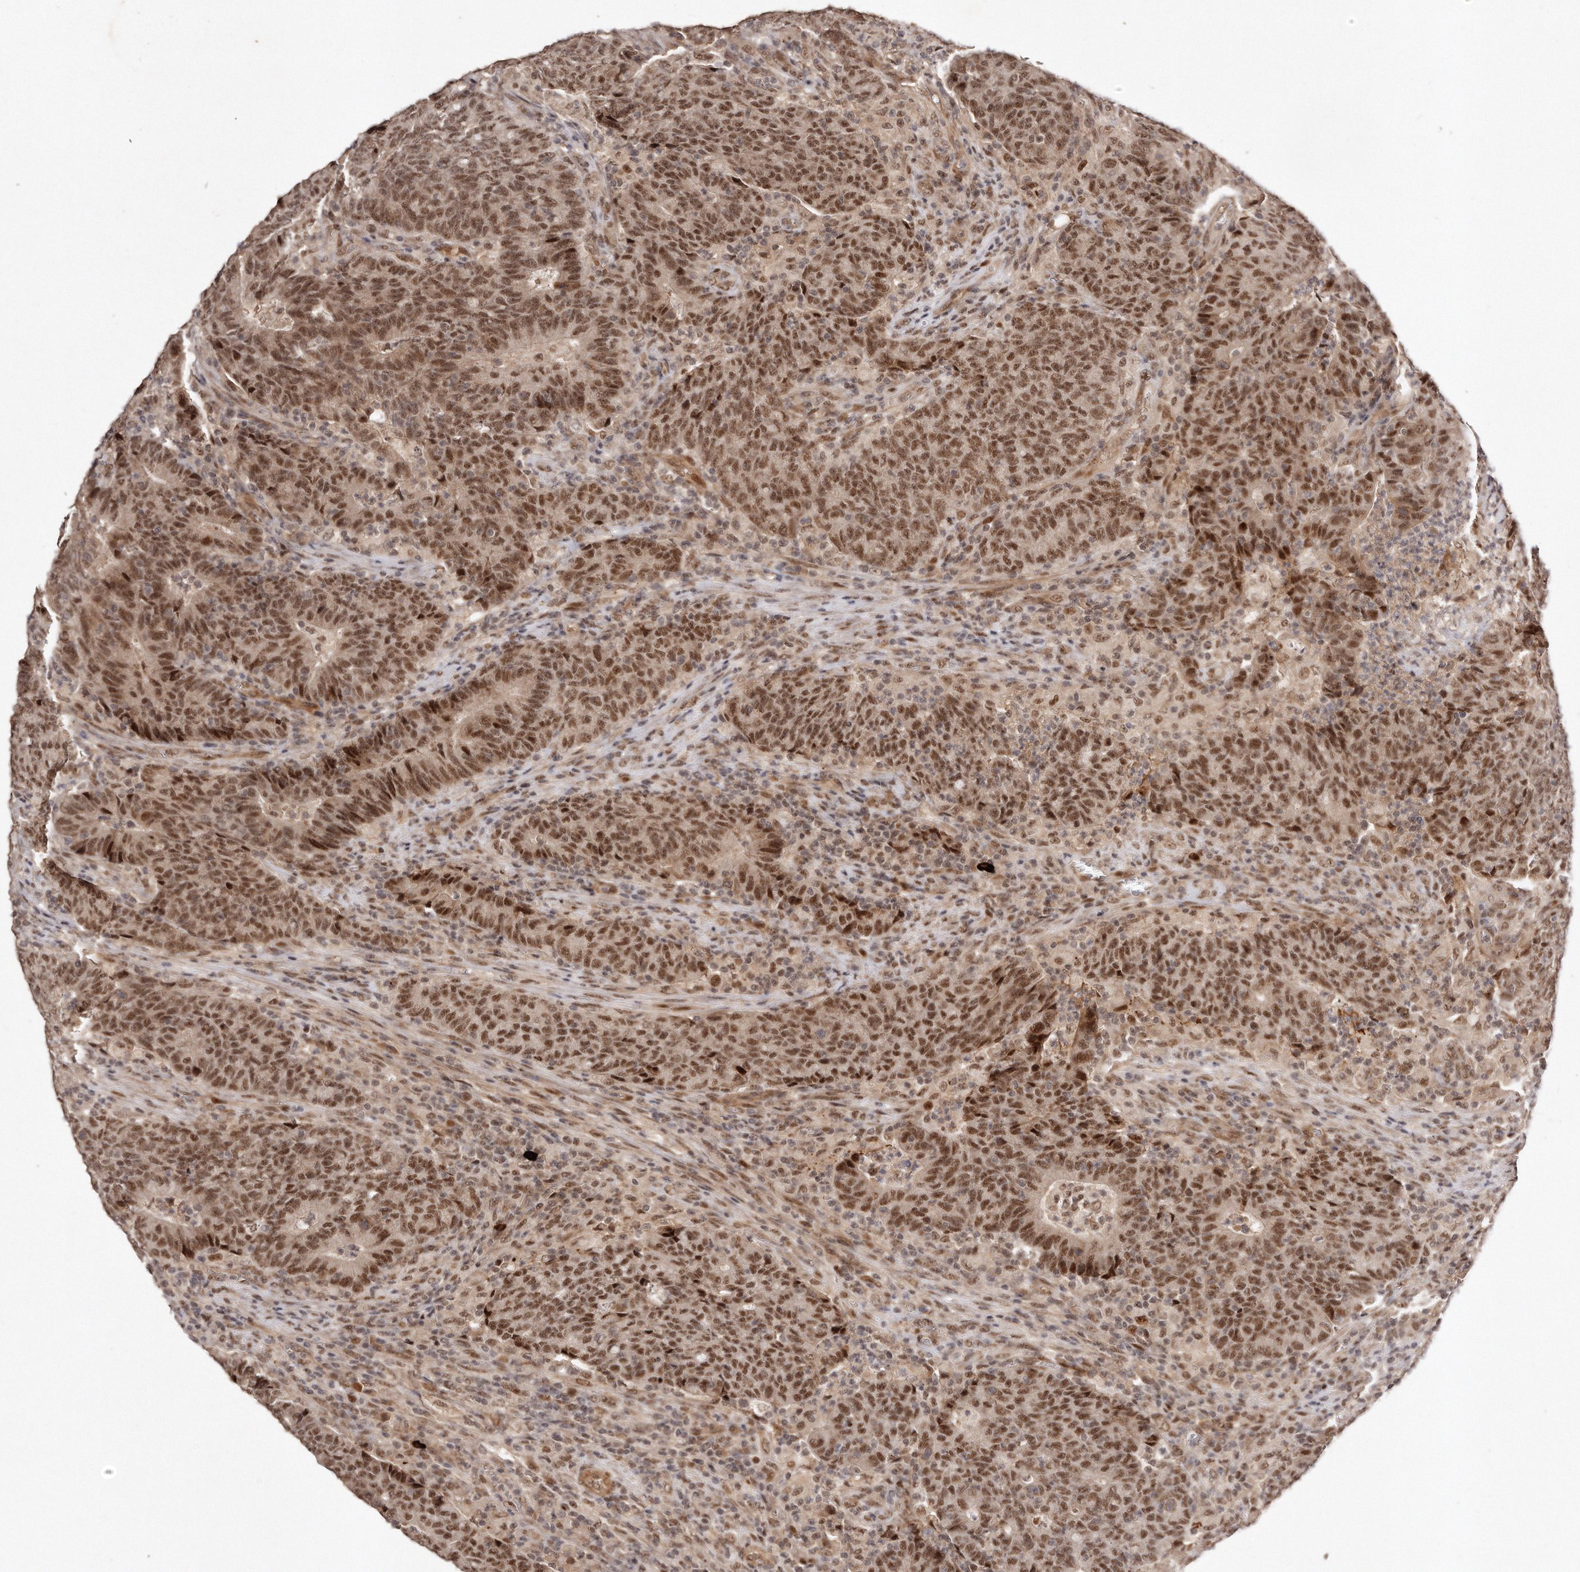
{"staining": {"intensity": "moderate", "quantity": ">75%", "location": "nuclear"}, "tissue": "colorectal cancer", "cell_type": "Tumor cells", "image_type": "cancer", "snomed": [{"axis": "morphology", "description": "Adenocarcinoma, NOS"}, {"axis": "topography", "description": "Colon"}], "caption": "This image displays adenocarcinoma (colorectal) stained with immunohistochemistry (IHC) to label a protein in brown. The nuclear of tumor cells show moderate positivity for the protein. Nuclei are counter-stained blue.", "gene": "SOX4", "patient": {"sex": "female", "age": 75}}